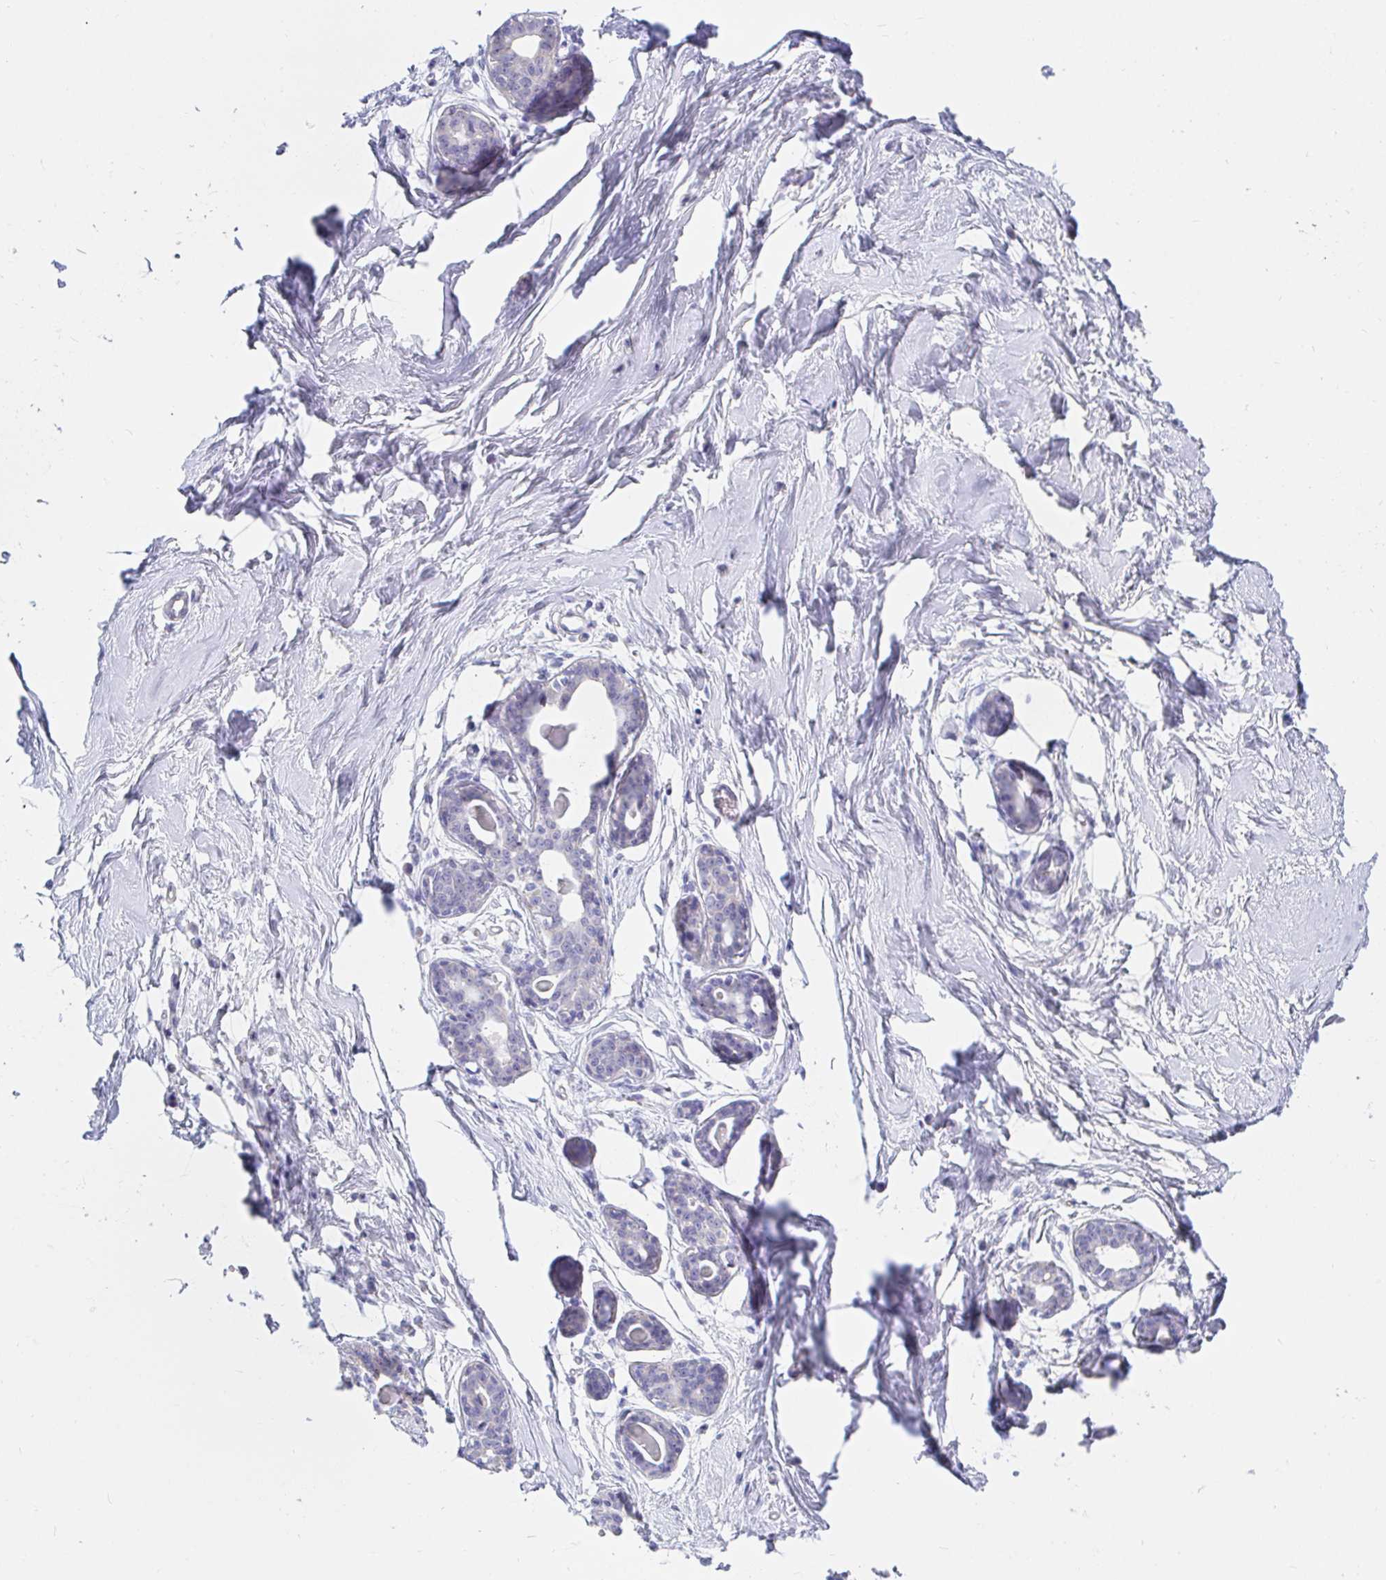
{"staining": {"intensity": "negative", "quantity": "none", "location": "none"}, "tissue": "breast", "cell_type": "Adipocytes", "image_type": "normal", "snomed": [{"axis": "morphology", "description": "Normal tissue, NOS"}, {"axis": "topography", "description": "Breast"}], "caption": "Immunohistochemistry image of normal breast: breast stained with DAB (3,3'-diaminobenzidine) shows no significant protein staining in adipocytes. The staining was performed using DAB (3,3'-diaminobenzidine) to visualize the protein expression in brown, while the nuclei were stained in blue with hematoxylin (Magnification: 20x).", "gene": "PDE6B", "patient": {"sex": "female", "age": 45}}